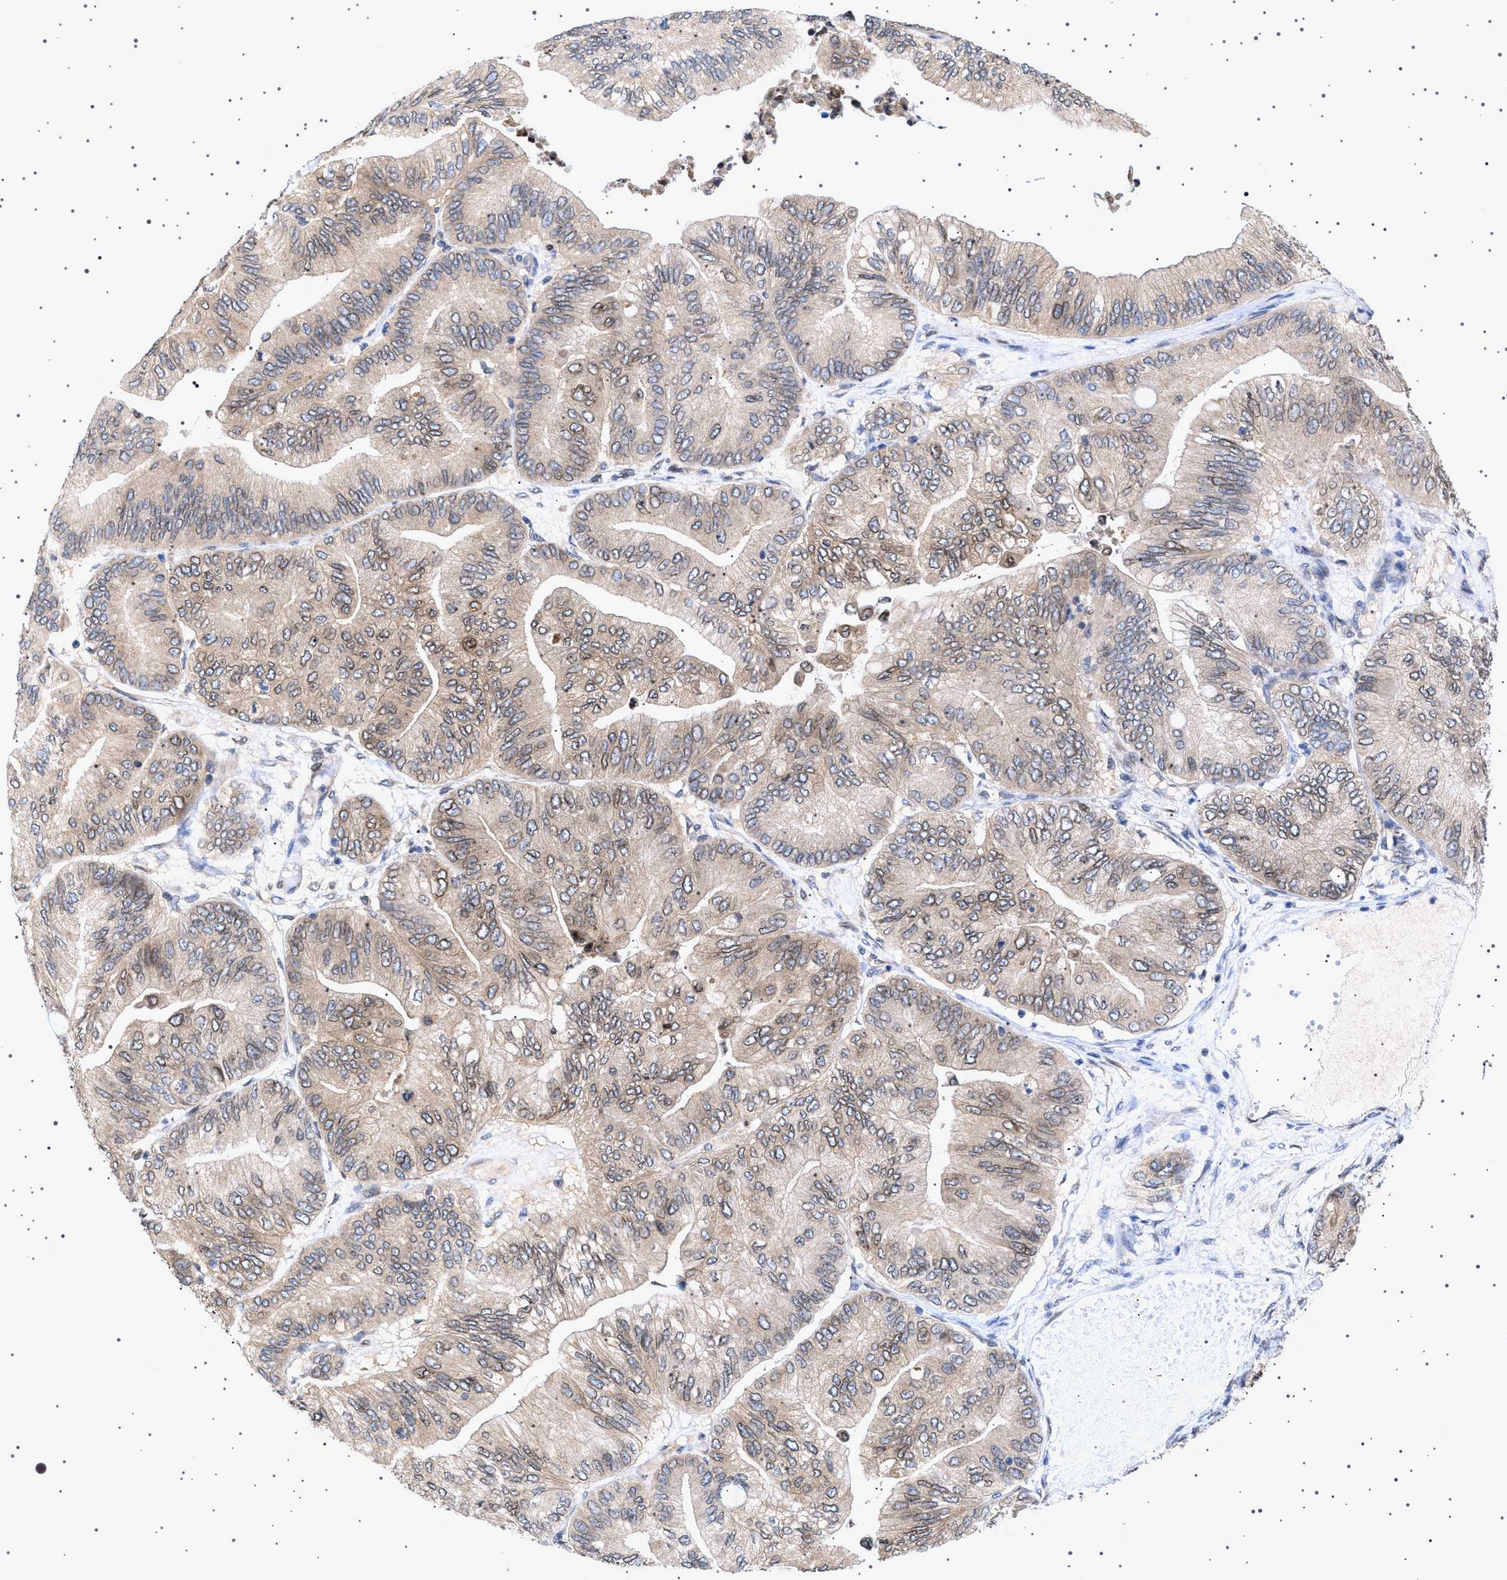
{"staining": {"intensity": "moderate", "quantity": ">75%", "location": "cytoplasmic/membranous,nuclear"}, "tissue": "ovarian cancer", "cell_type": "Tumor cells", "image_type": "cancer", "snomed": [{"axis": "morphology", "description": "Cystadenocarcinoma, mucinous, NOS"}, {"axis": "topography", "description": "Ovary"}], "caption": "High-magnification brightfield microscopy of ovarian cancer stained with DAB (3,3'-diaminobenzidine) (brown) and counterstained with hematoxylin (blue). tumor cells exhibit moderate cytoplasmic/membranous and nuclear expression is appreciated in about>75% of cells. (Brightfield microscopy of DAB IHC at high magnification).", "gene": "NUP93", "patient": {"sex": "female", "age": 61}}